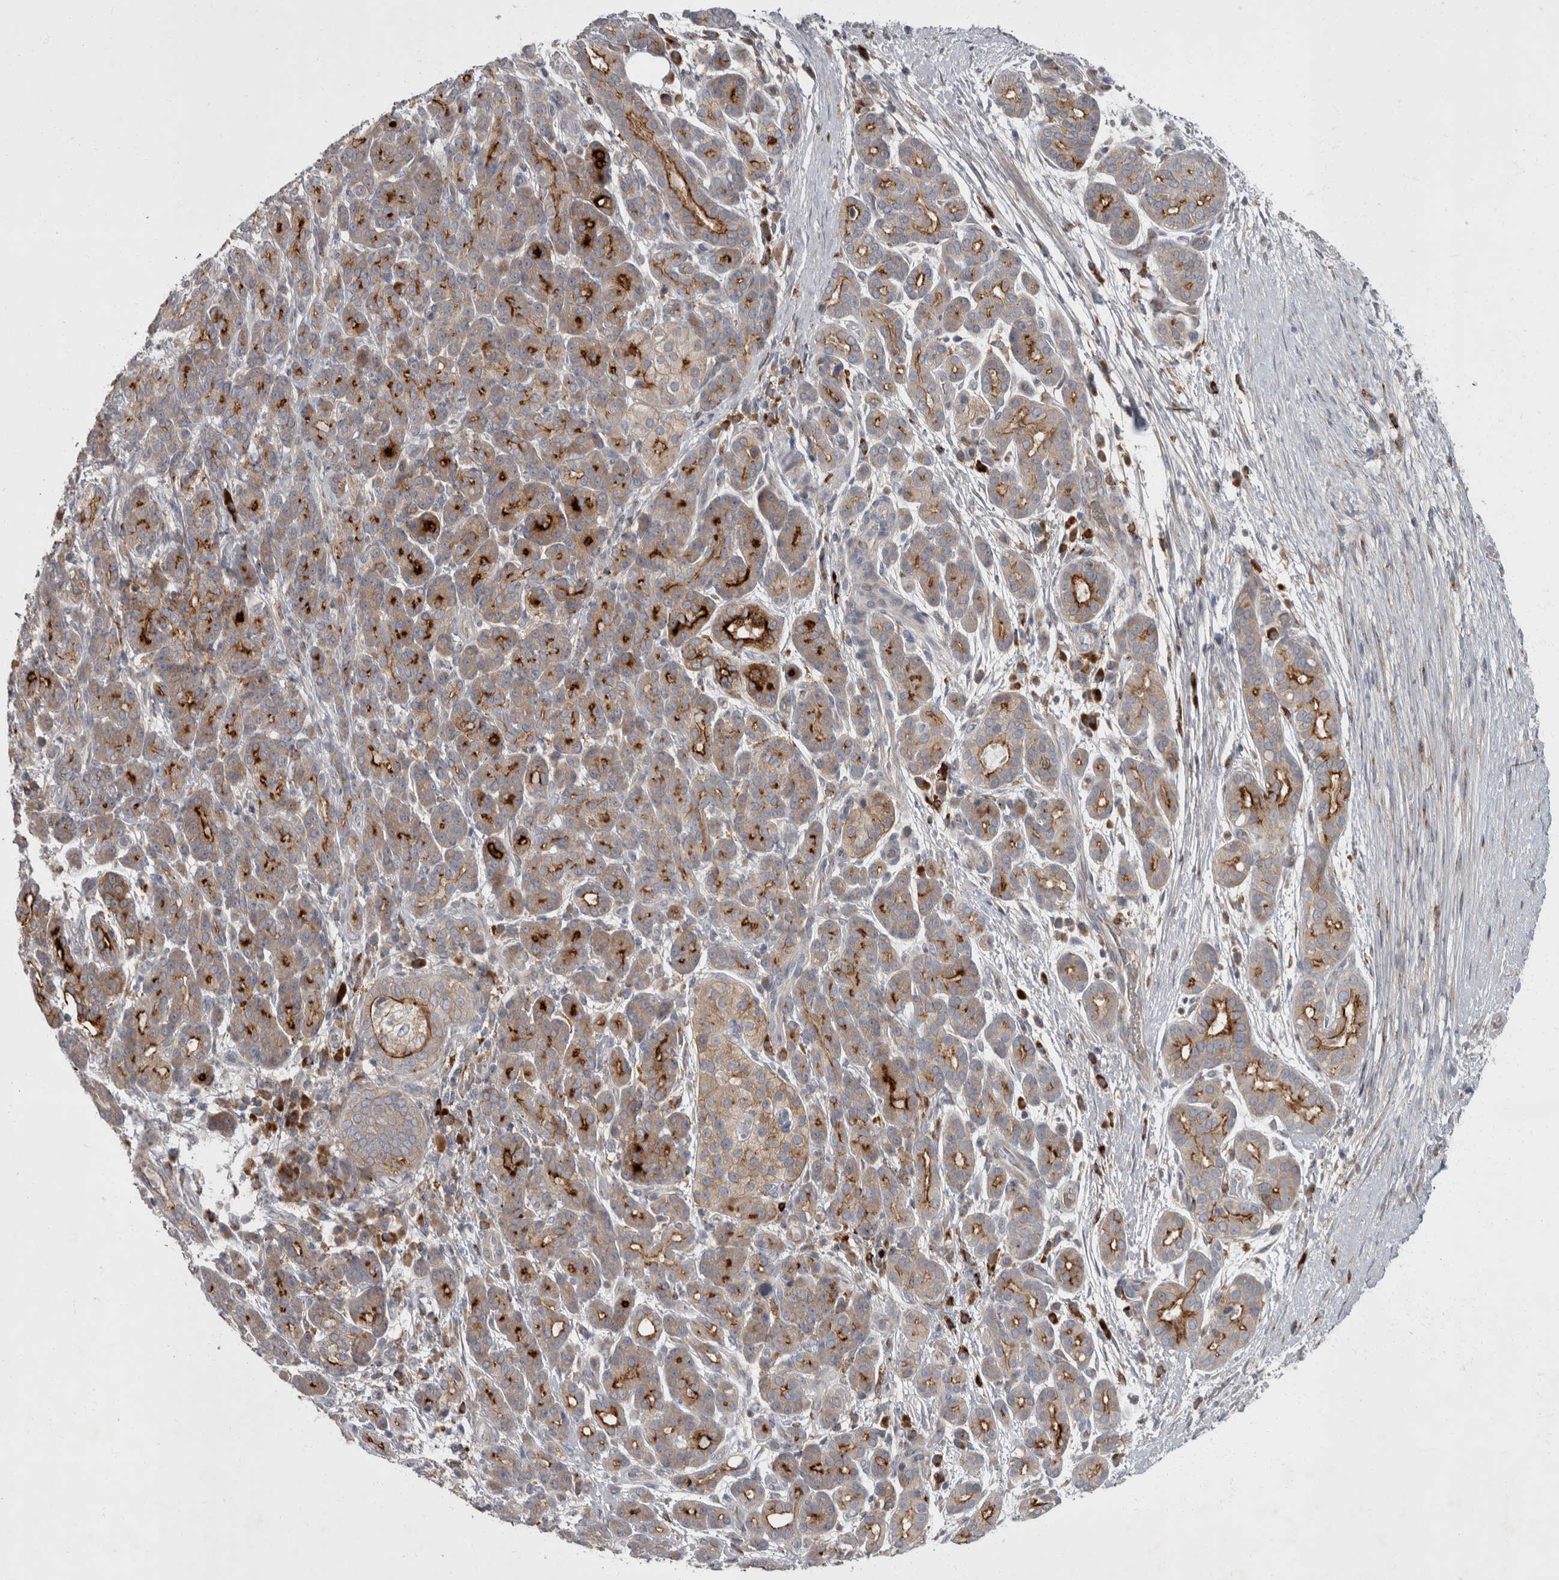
{"staining": {"intensity": "strong", "quantity": "25%-75%", "location": "cytoplasmic/membranous"}, "tissue": "pancreatic cancer", "cell_type": "Tumor cells", "image_type": "cancer", "snomed": [{"axis": "morphology", "description": "Adenocarcinoma, NOS"}, {"axis": "topography", "description": "Pancreas"}], "caption": "Pancreatic cancer stained for a protein demonstrates strong cytoplasmic/membranous positivity in tumor cells.", "gene": "CDC42BPG", "patient": {"sex": "male", "age": 72}}